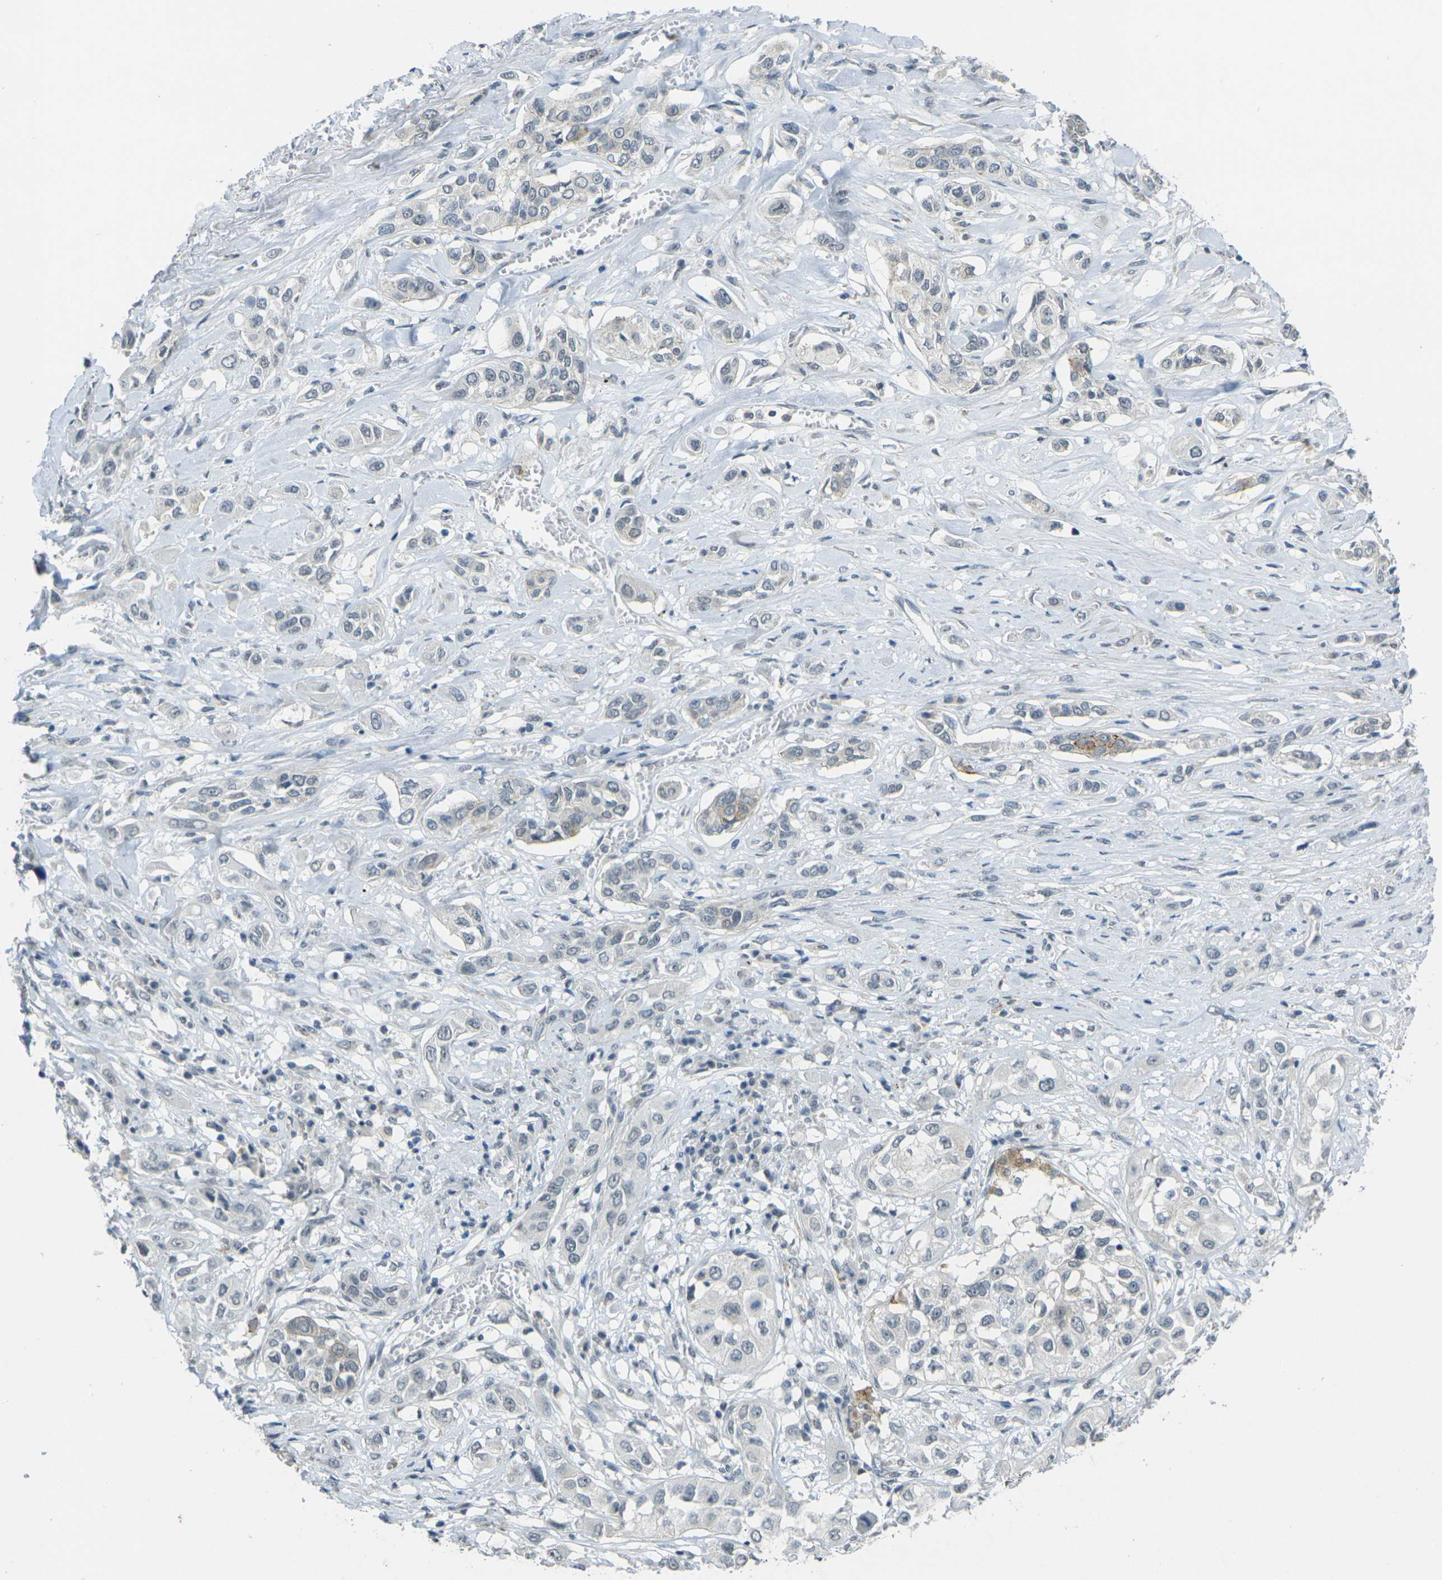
{"staining": {"intensity": "weak", "quantity": "<25%", "location": "cytoplasmic/membranous"}, "tissue": "lung cancer", "cell_type": "Tumor cells", "image_type": "cancer", "snomed": [{"axis": "morphology", "description": "Squamous cell carcinoma, NOS"}, {"axis": "topography", "description": "Lung"}], "caption": "The IHC micrograph has no significant staining in tumor cells of lung cancer (squamous cell carcinoma) tissue. The staining was performed using DAB (3,3'-diaminobenzidine) to visualize the protein expression in brown, while the nuclei were stained in blue with hematoxylin (Magnification: 20x).", "gene": "SPTBN2", "patient": {"sex": "male", "age": 71}}